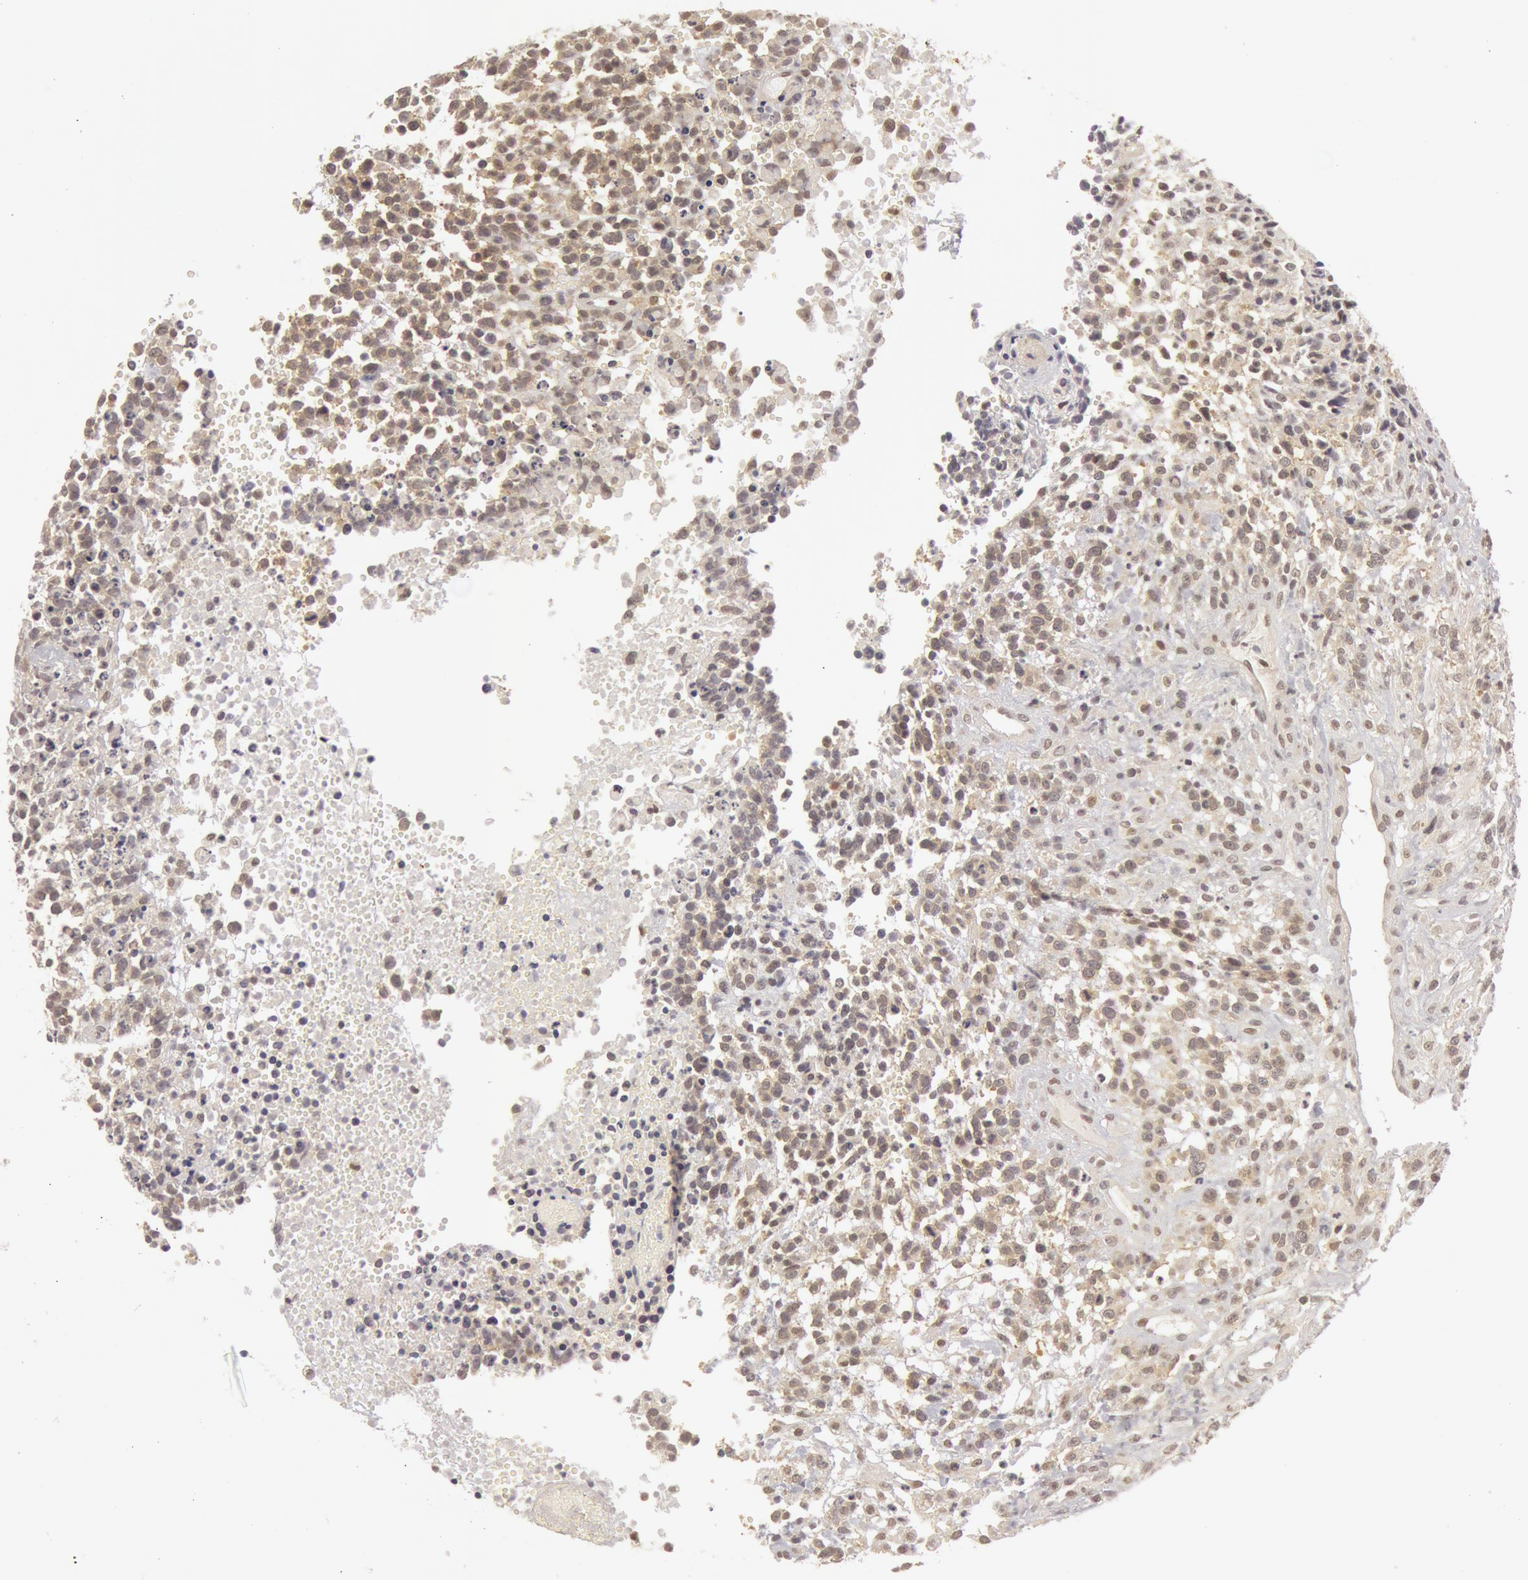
{"staining": {"intensity": "negative", "quantity": "none", "location": "none"}, "tissue": "glioma", "cell_type": "Tumor cells", "image_type": "cancer", "snomed": [{"axis": "morphology", "description": "Glioma, malignant, High grade"}, {"axis": "topography", "description": "Brain"}], "caption": "Image shows no protein staining in tumor cells of glioma tissue.", "gene": "OASL", "patient": {"sex": "male", "age": 66}}